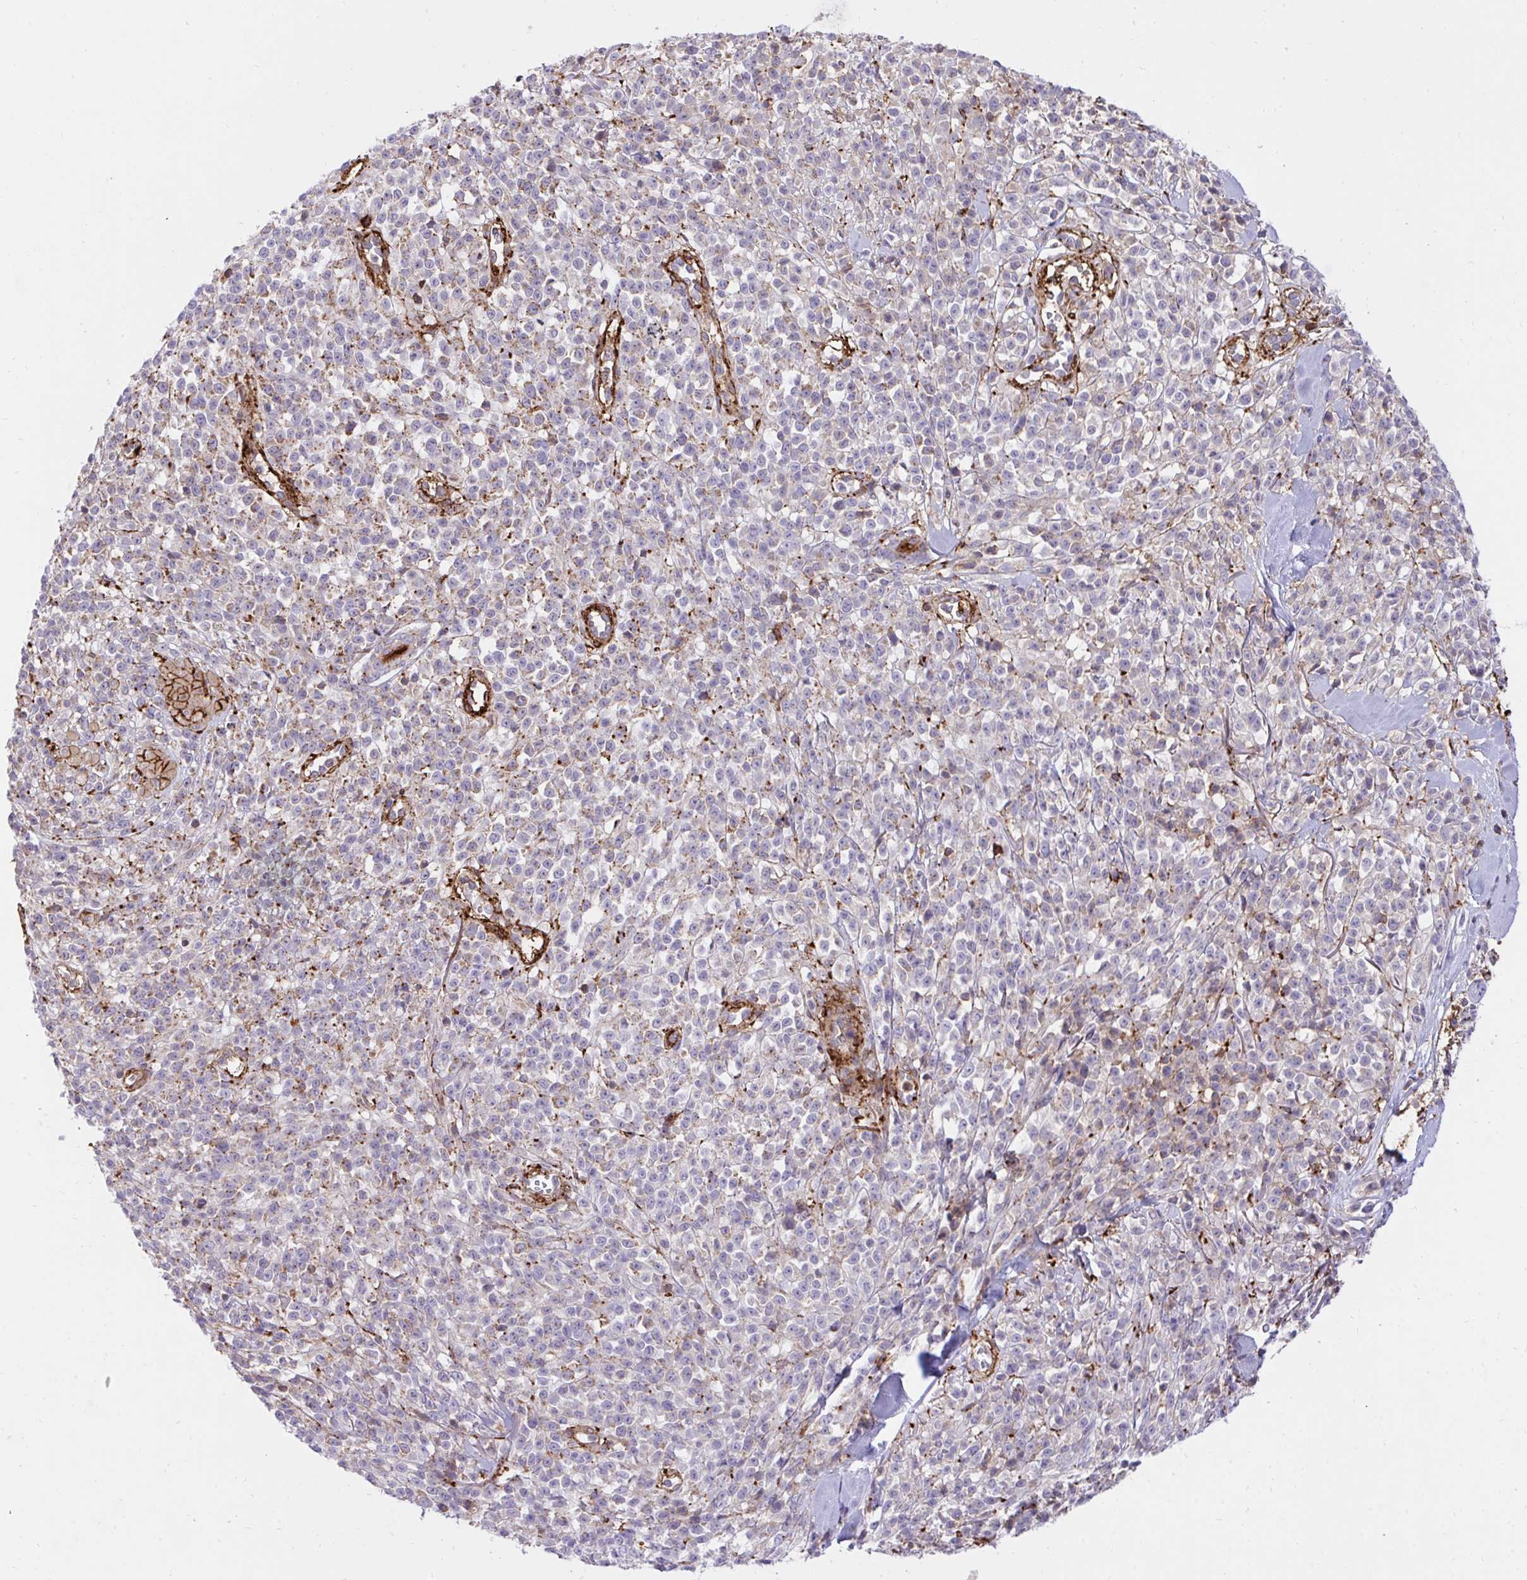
{"staining": {"intensity": "negative", "quantity": "none", "location": "none"}, "tissue": "melanoma", "cell_type": "Tumor cells", "image_type": "cancer", "snomed": [{"axis": "morphology", "description": "Malignant melanoma, NOS"}, {"axis": "topography", "description": "Skin"}, {"axis": "topography", "description": "Skin of trunk"}], "caption": "The image shows no staining of tumor cells in melanoma.", "gene": "ERI1", "patient": {"sex": "male", "age": 74}}